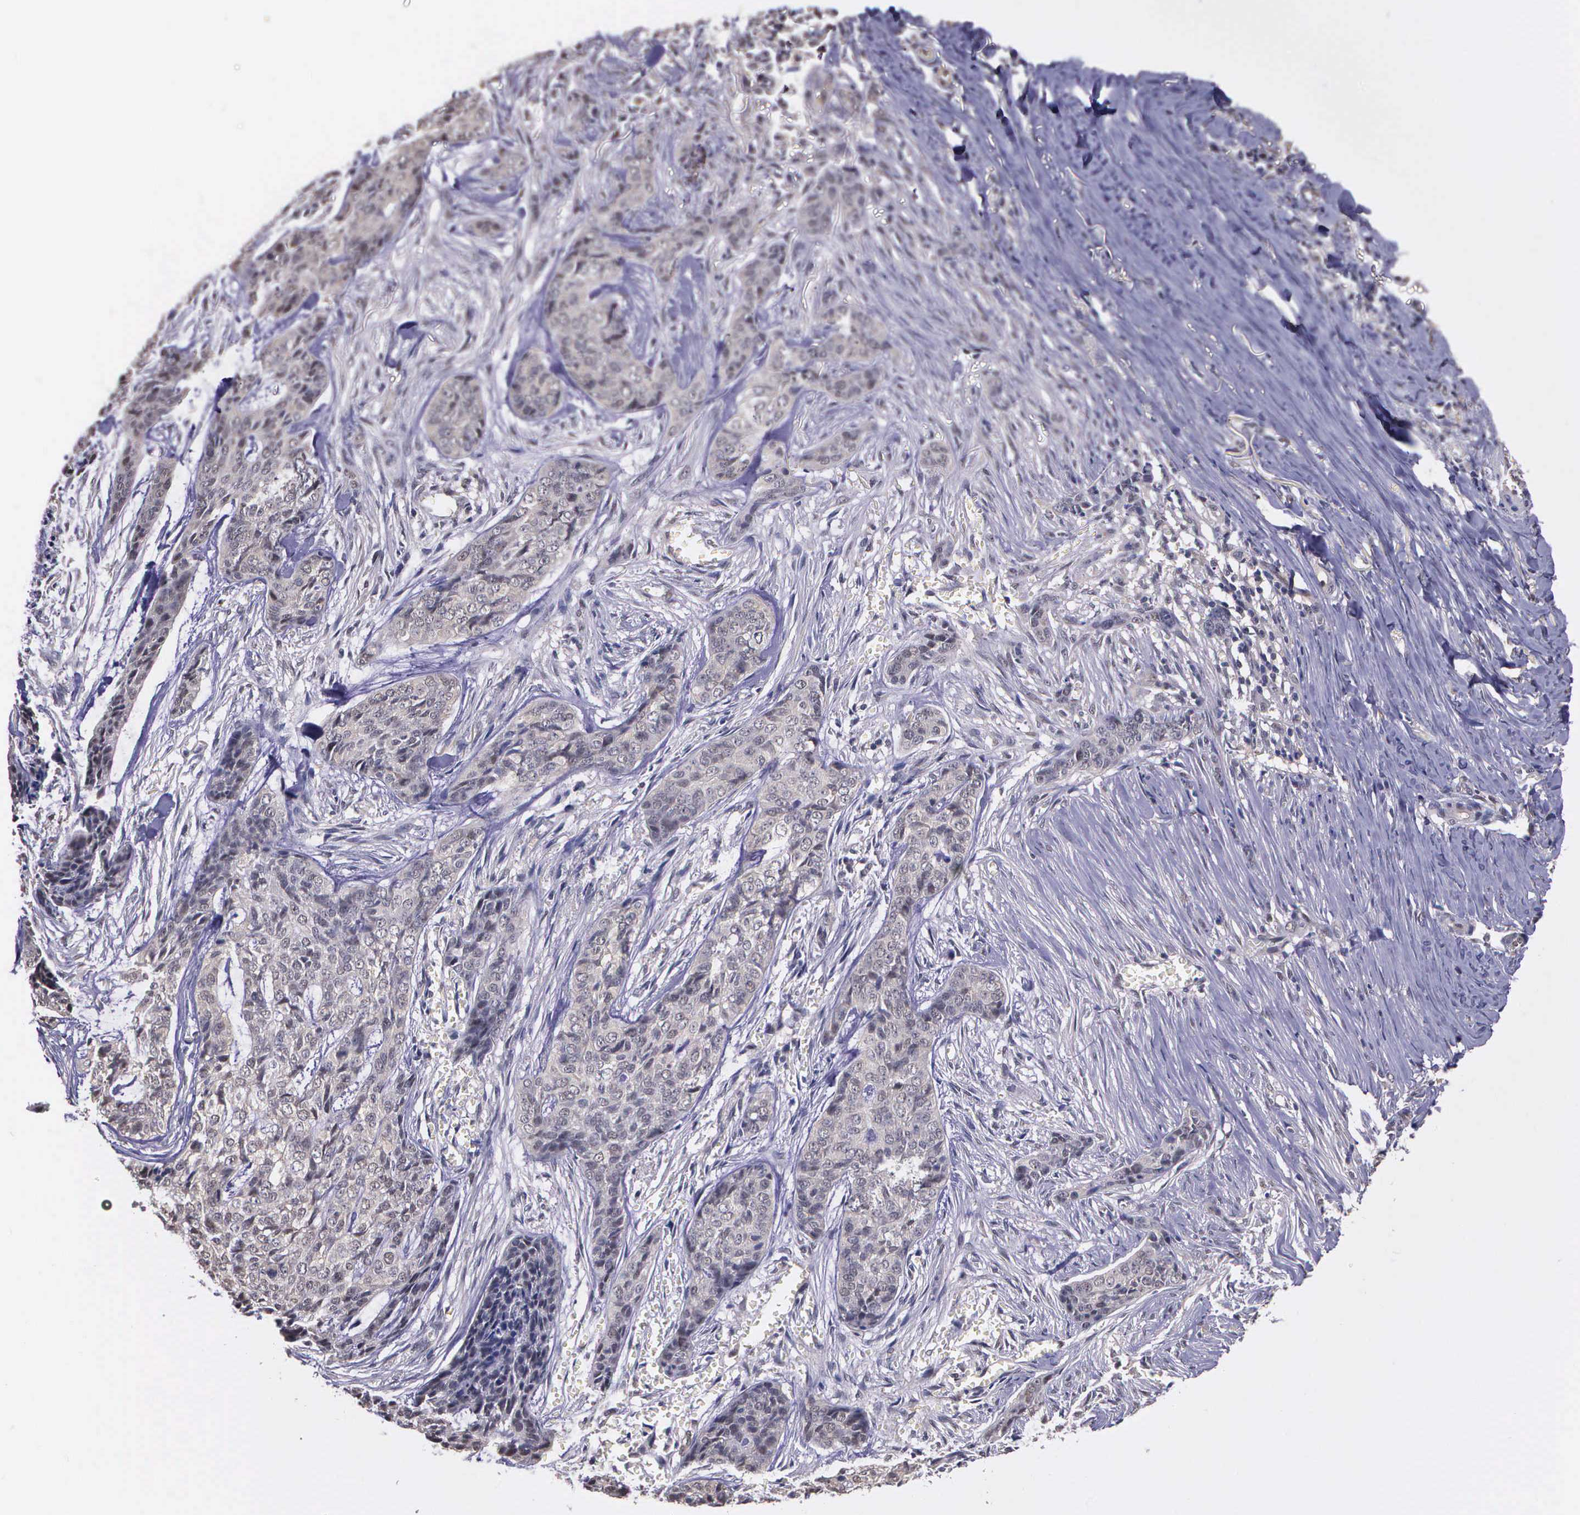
{"staining": {"intensity": "weak", "quantity": "25%-75%", "location": "cytoplasmic/membranous,nuclear"}, "tissue": "skin cancer", "cell_type": "Tumor cells", "image_type": "cancer", "snomed": [{"axis": "morphology", "description": "Normal tissue, NOS"}, {"axis": "morphology", "description": "Basal cell carcinoma"}, {"axis": "topography", "description": "Skin"}], "caption": "Immunohistochemical staining of human skin cancer displays low levels of weak cytoplasmic/membranous and nuclear expression in about 25%-75% of tumor cells.", "gene": "PSMC1", "patient": {"sex": "female", "age": 65}}